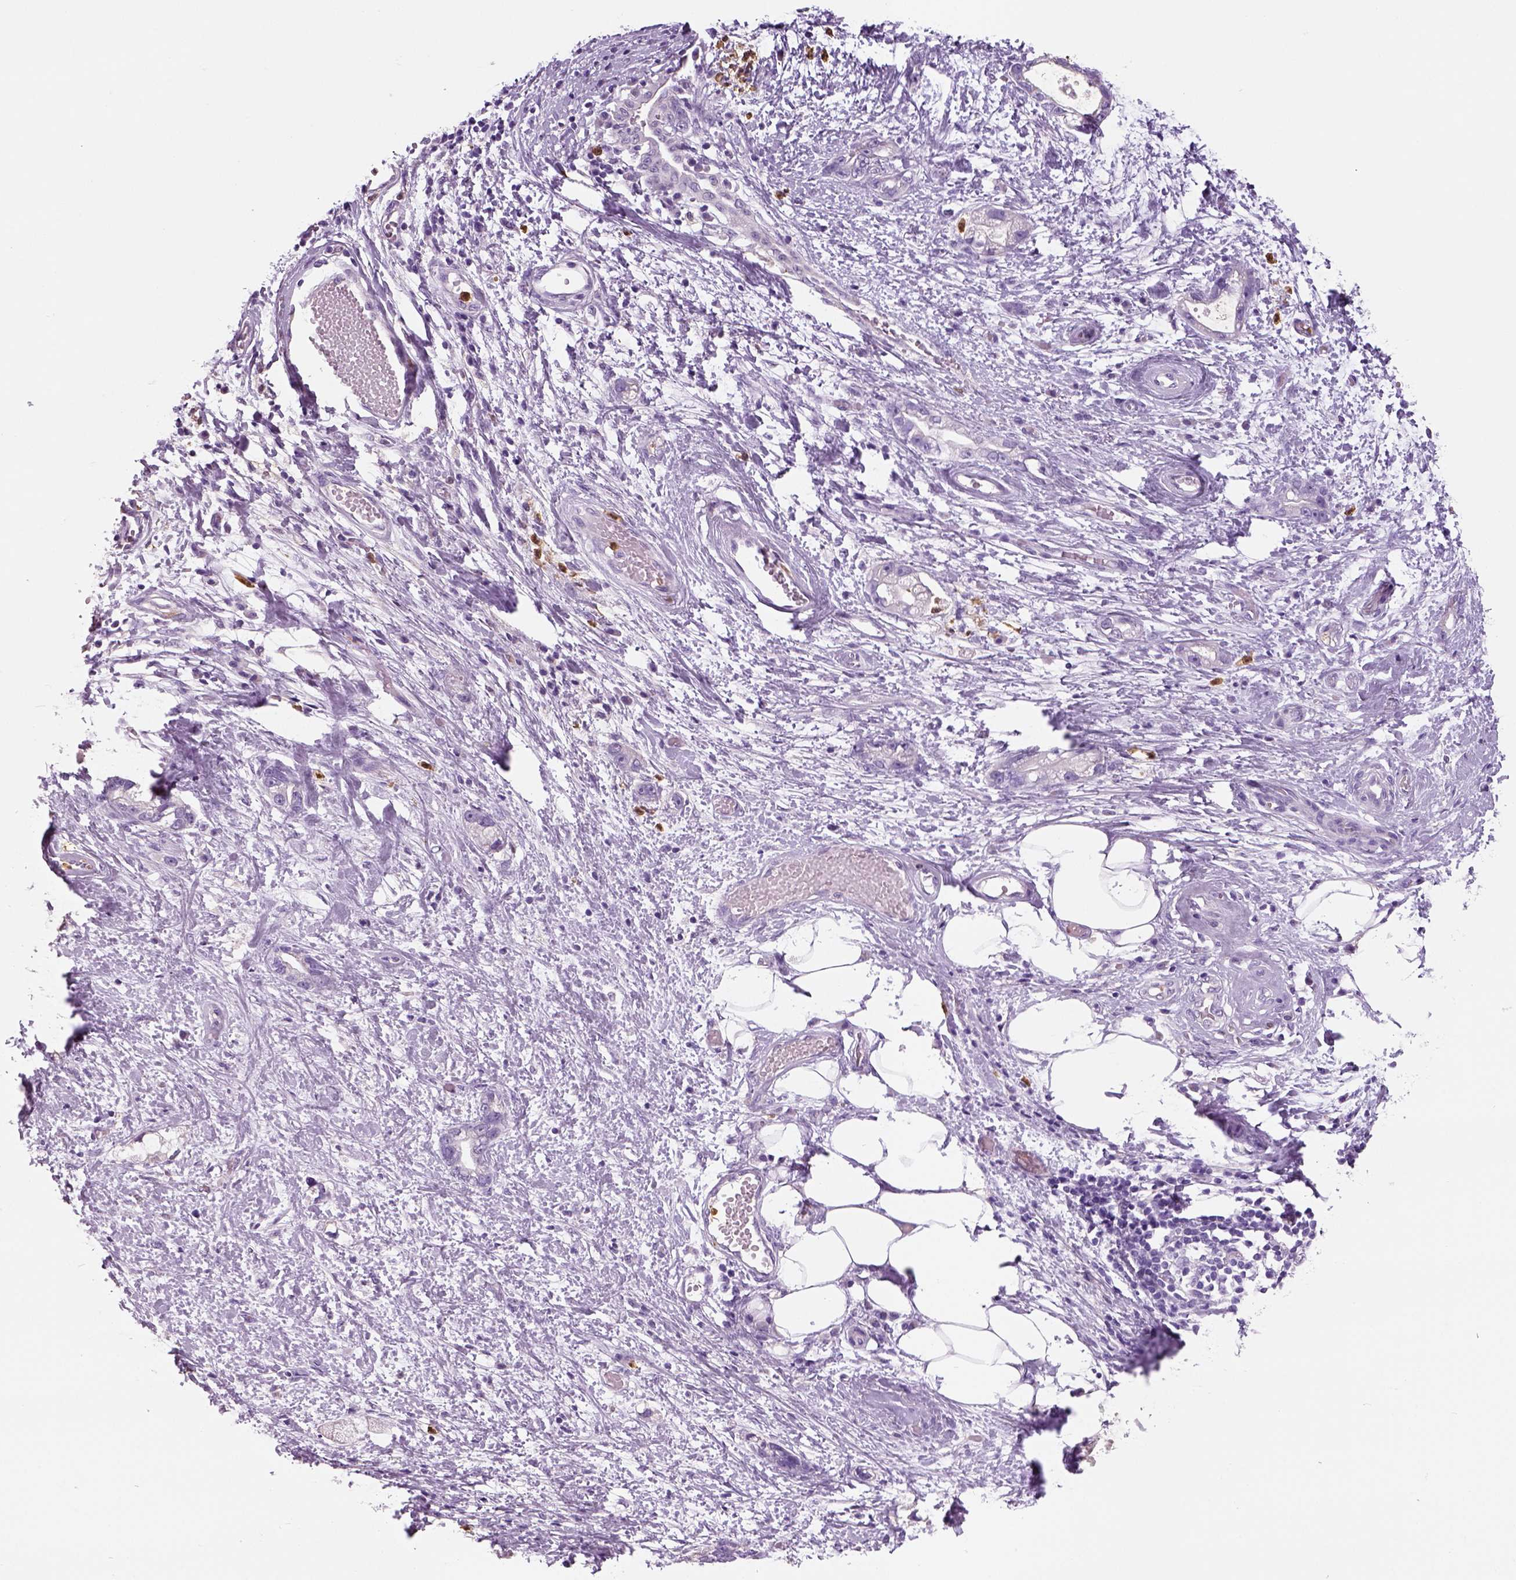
{"staining": {"intensity": "negative", "quantity": "none", "location": "none"}, "tissue": "stomach cancer", "cell_type": "Tumor cells", "image_type": "cancer", "snomed": [{"axis": "morphology", "description": "Adenocarcinoma, NOS"}, {"axis": "topography", "description": "Stomach"}], "caption": "DAB (3,3'-diaminobenzidine) immunohistochemical staining of human stomach cancer reveals no significant positivity in tumor cells.", "gene": "NECAB2", "patient": {"sex": "male", "age": 55}}